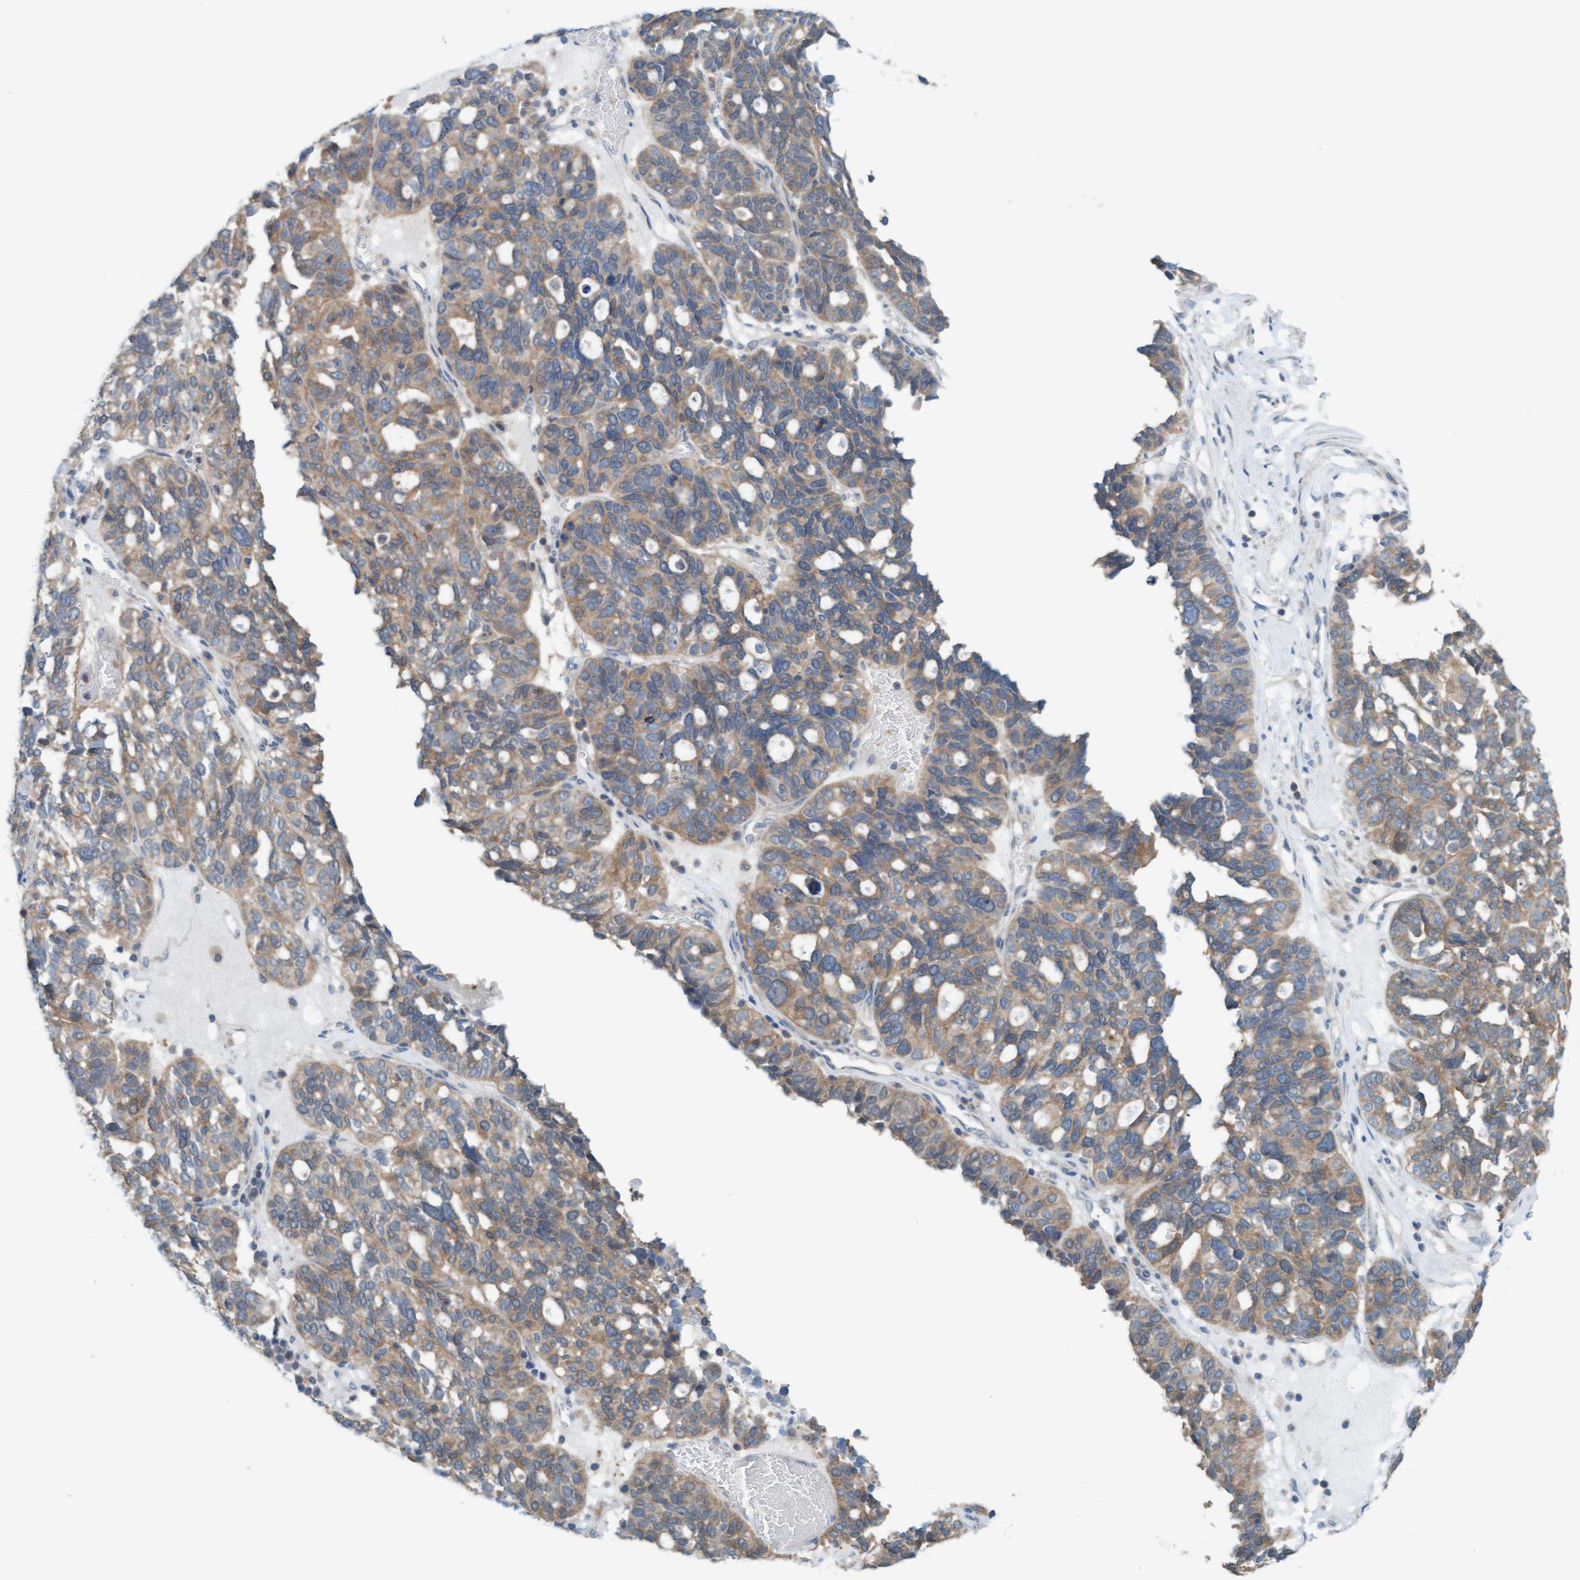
{"staining": {"intensity": "moderate", "quantity": "25%-75%", "location": "cytoplasmic/membranous"}, "tissue": "ovarian cancer", "cell_type": "Tumor cells", "image_type": "cancer", "snomed": [{"axis": "morphology", "description": "Cystadenocarcinoma, serous, NOS"}, {"axis": "topography", "description": "Ovary"}], "caption": "Immunohistochemical staining of human ovarian cancer (serous cystadenocarcinoma) reveals medium levels of moderate cytoplasmic/membranous expression in about 25%-75% of tumor cells. The staining was performed using DAB (3,3'-diaminobenzidine) to visualize the protein expression in brown, while the nuclei were stained in blue with hematoxylin (Magnification: 20x).", "gene": "UBAP1", "patient": {"sex": "female", "age": 59}}